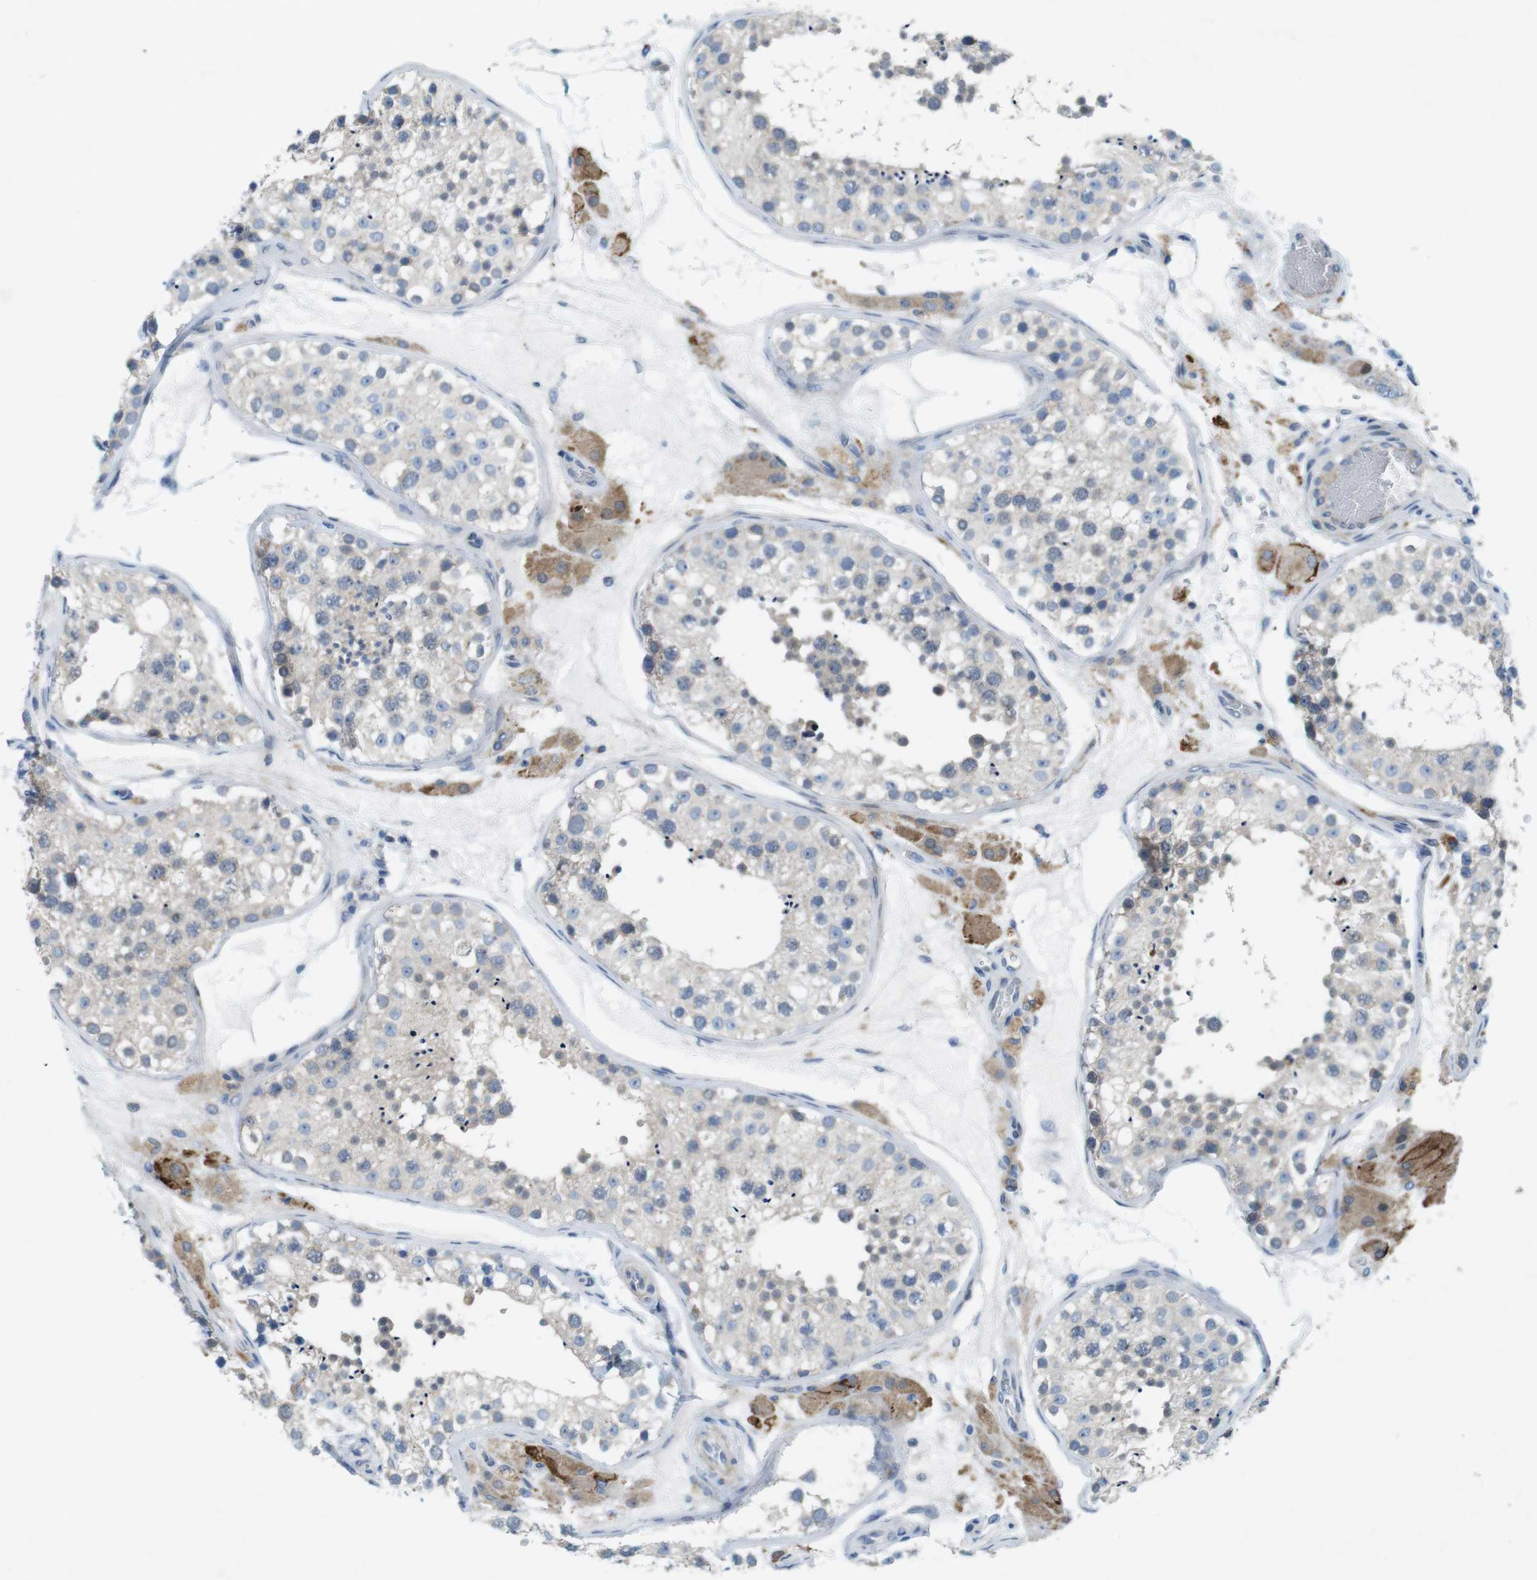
{"staining": {"intensity": "negative", "quantity": "none", "location": "none"}, "tissue": "testis", "cell_type": "Cells in seminiferous ducts", "image_type": "normal", "snomed": [{"axis": "morphology", "description": "Normal tissue, NOS"}, {"axis": "topography", "description": "Testis"}], "caption": "There is no significant positivity in cells in seminiferous ducts of testis. (Brightfield microscopy of DAB immunohistochemistry at high magnification).", "gene": "TYW1", "patient": {"sex": "male", "age": 26}}